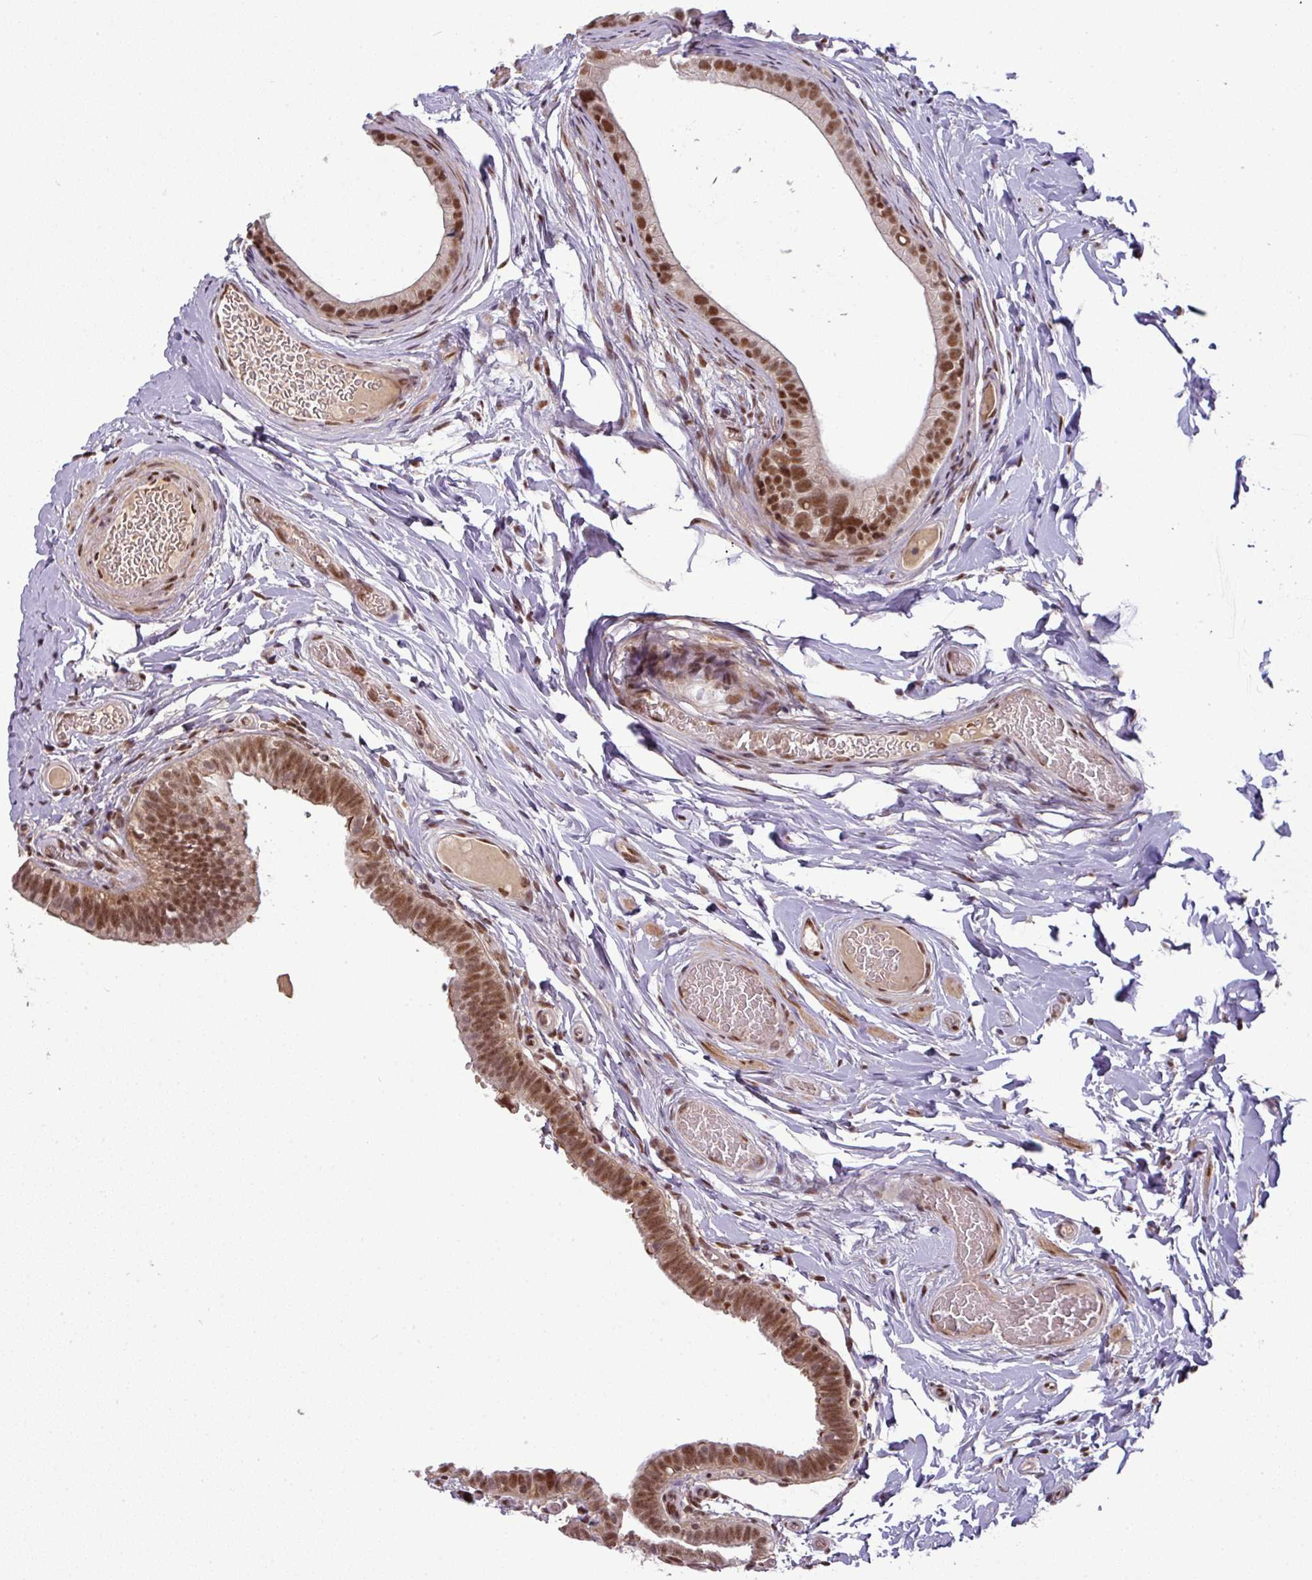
{"staining": {"intensity": "strong", "quantity": ">75%", "location": "nuclear"}, "tissue": "epididymis", "cell_type": "Glandular cells", "image_type": "normal", "snomed": [{"axis": "morphology", "description": "Normal tissue, NOS"}, {"axis": "morphology", "description": "Carcinoma, Embryonal, NOS"}, {"axis": "topography", "description": "Testis"}, {"axis": "topography", "description": "Epididymis"}], "caption": "Brown immunohistochemical staining in normal human epididymis displays strong nuclear positivity in about >75% of glandular cells. The staining was performed using DAB, with brown indicating positive protein expression. Nuclei are stained blue with hematoxylin.", "gene": "CIC", "patient": {"sex": "male", "age": 36}}